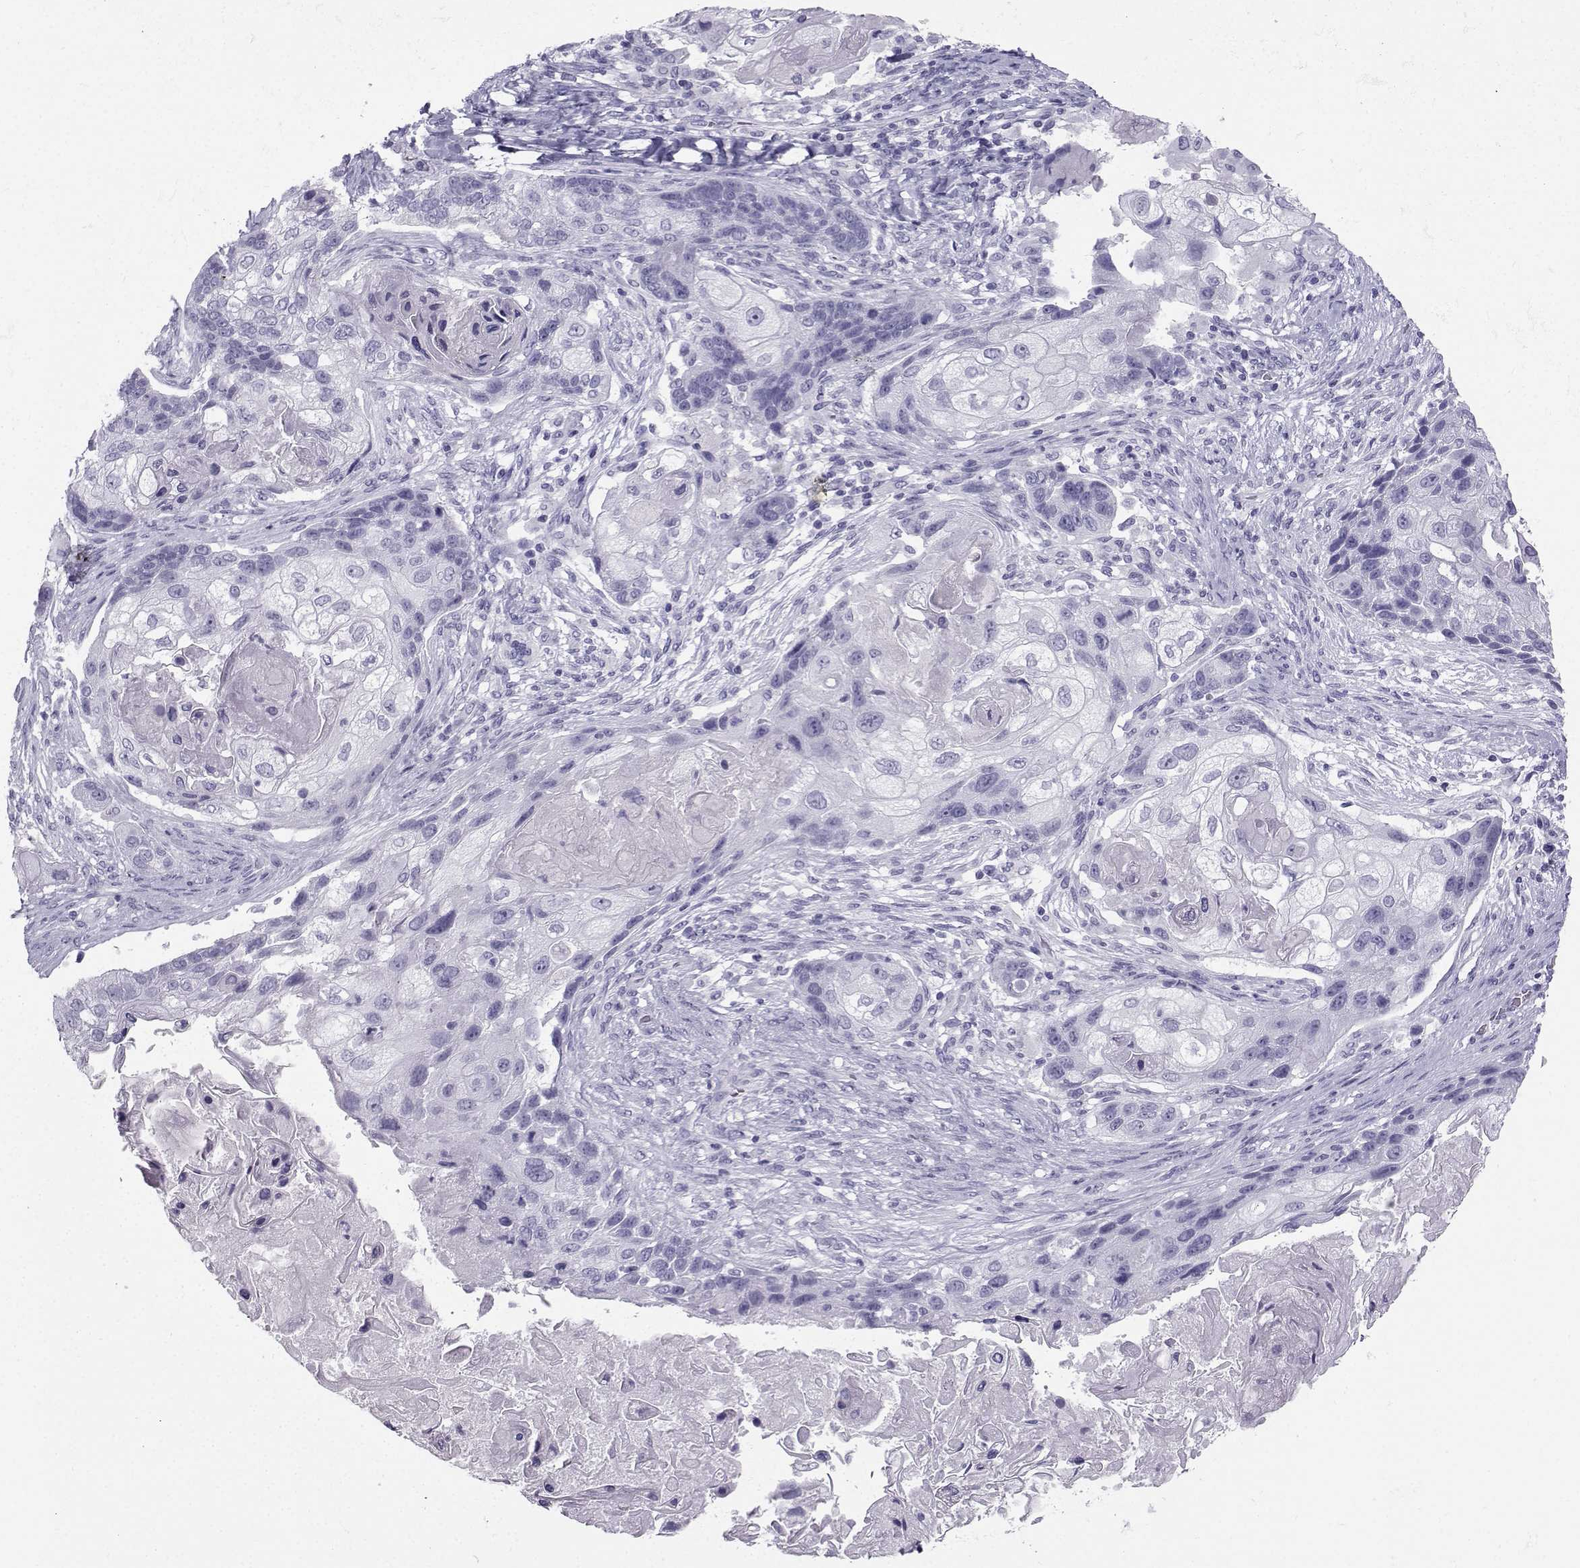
{"staining": {"intensity": "negative", "quantity": "none", "location": "none"}, "tissue": "lung cancer", "cell_type": "Tumor cells", "image_type": "cancer", "snomed": [{"axis": "morphology", "description": "Squamous cell carcinoma, NOS"}, {"axis": "topography", "description": "Lung"}], "caption": "A photomicrograph of squamous cell carcinoma (lung) stained for a protein displays no brown staining in tumor cells.", "gene": "NEFL", "patient": {"sex": "male", "age": 69}}